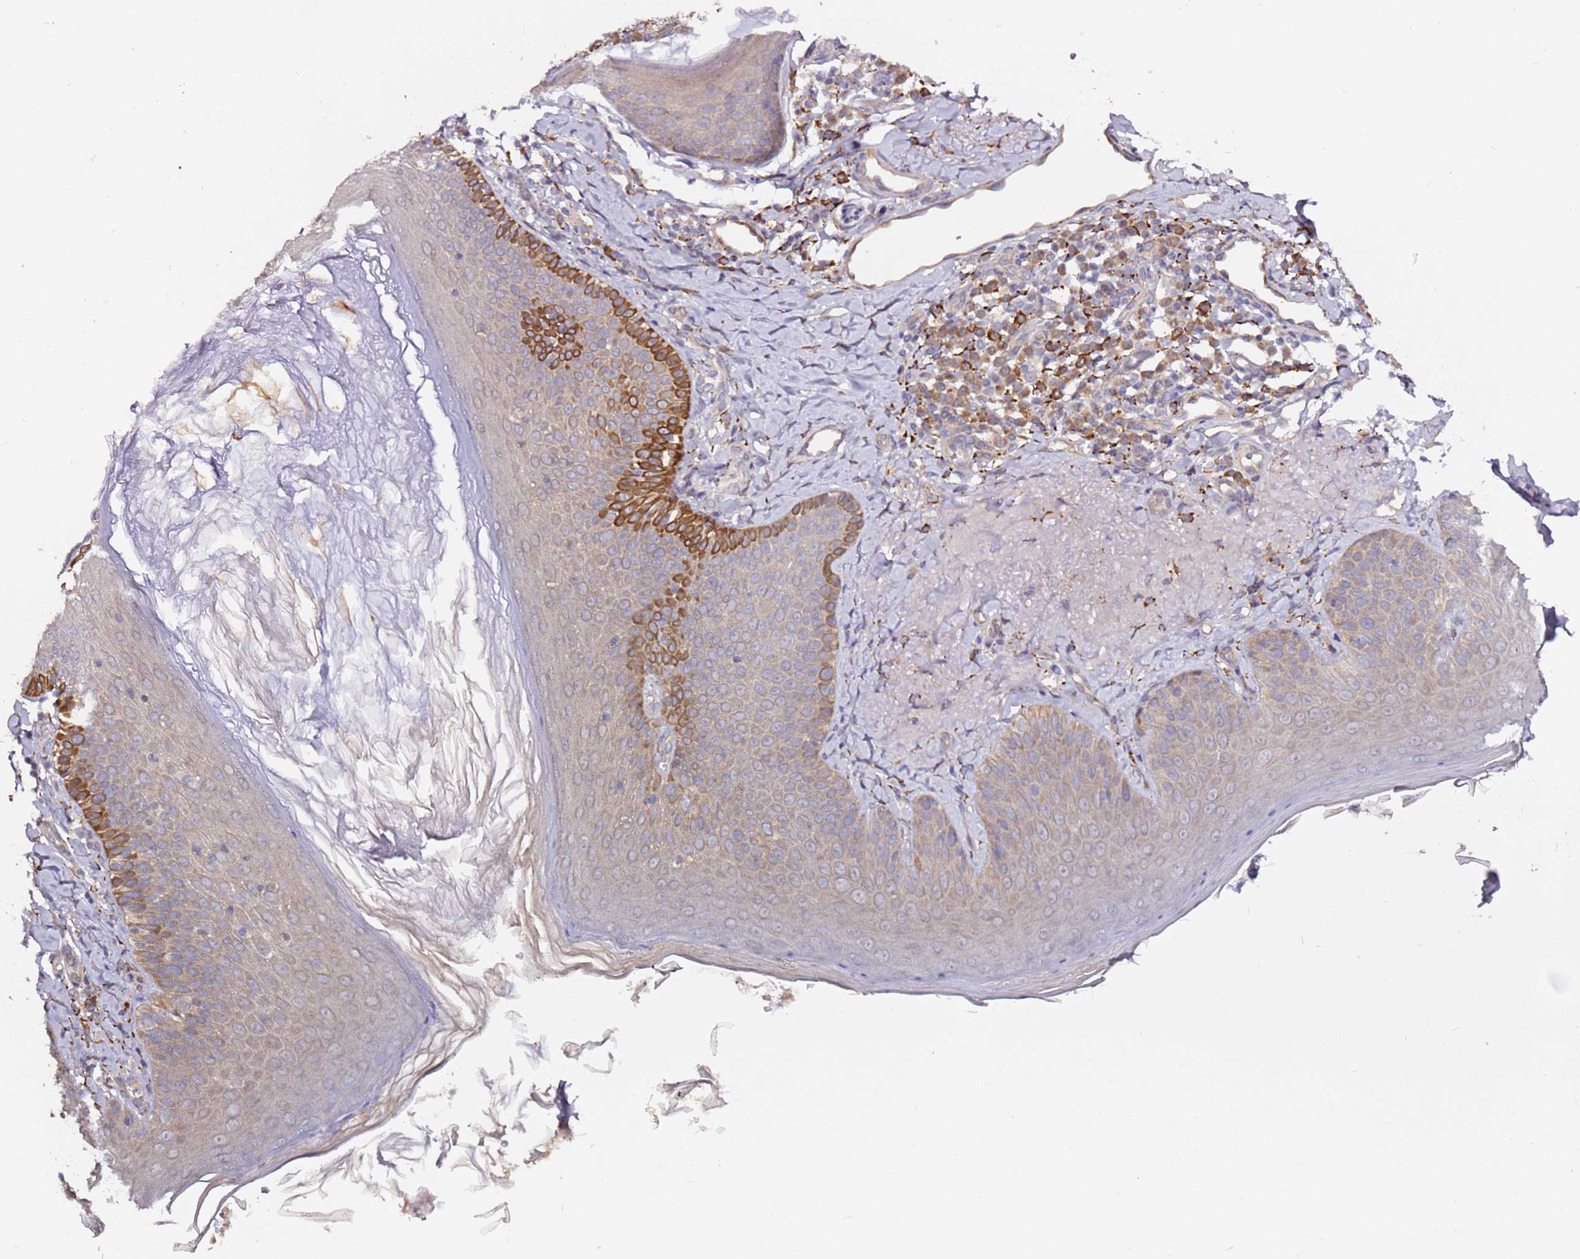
{"staining": {"intensity": "moderate", "quantity": ">75%", "location": "cytoplasmic/membranous"}, "tissue": "skin", "cell_type": "Fibroblasts", "image_type": "normal", "snomed": [{"axis": "morphology", "description": "Normal tissue, NOS"}, {"axis": "topography", "description": "Skin"}], "caption": "IHC micrograph of benign skin stained for a protein (brown), which displays medium levels of moderate cytoplasmic/membranous positivity in approximately >75% of fibroblasts.", "gene": "ALG11", "patient": {"sex": "male", "age": 57}}